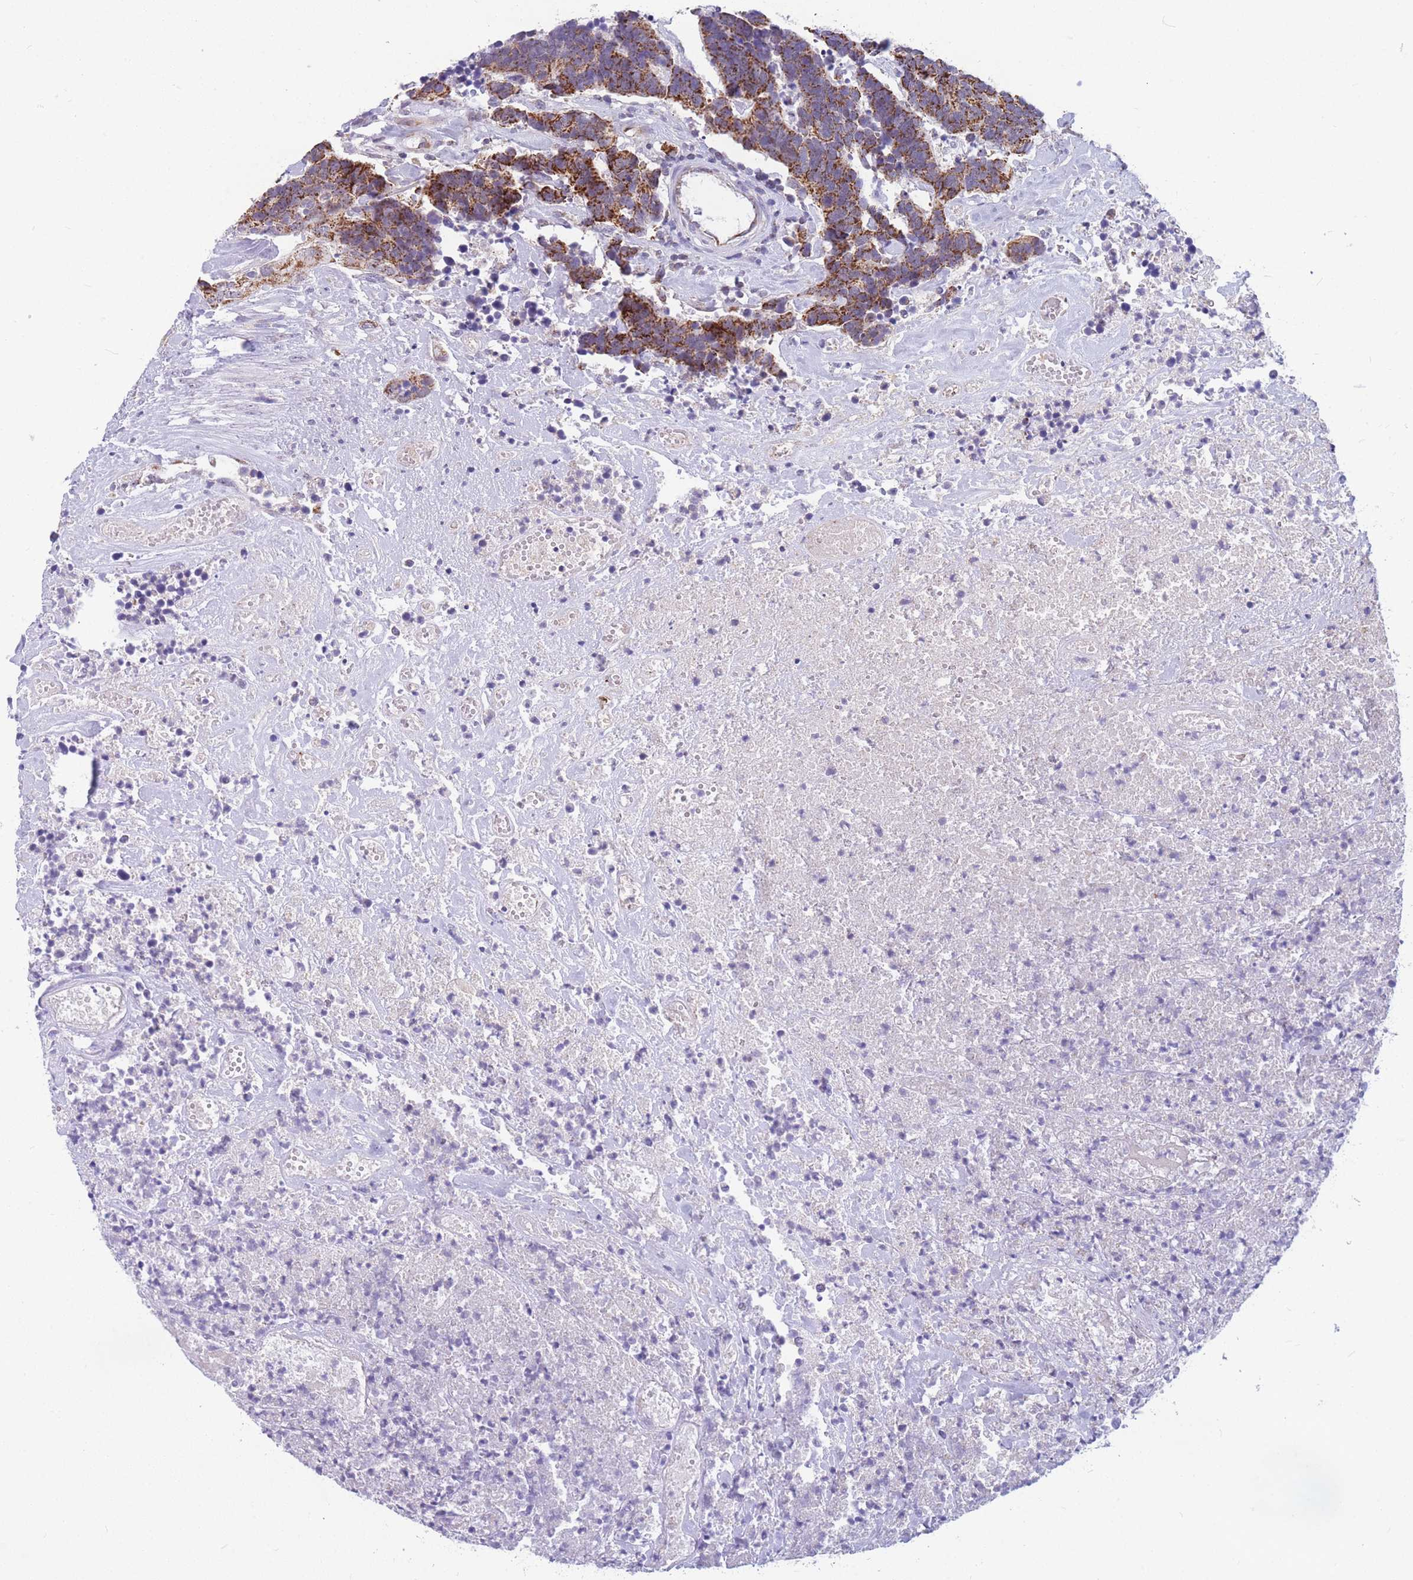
{"staining": {"intensity": "strong", "quantity": ">75%", "location": "cytoplasmic/membranous"}, "tissue": "carcinoid", "cell_type": "Tumor cells", "image_type": "cancer", "snomed": [{"axis": "morphology", "description": "Carcinoma, NOS"}, {"axis": "morphology", "description": "Carcinoid, malignant, NOS"}, {"axis": "topography", "description": "Urinary bladder"}], "caption": "This histopathology image exhibits immunohistochemistry staining of malignant carcinoid, with high strong cytoplasmic/membranous expression in approximately >75% of tumor cells.", "gene": "DDX49", "patient": {"sex": "male", "age": 57}}